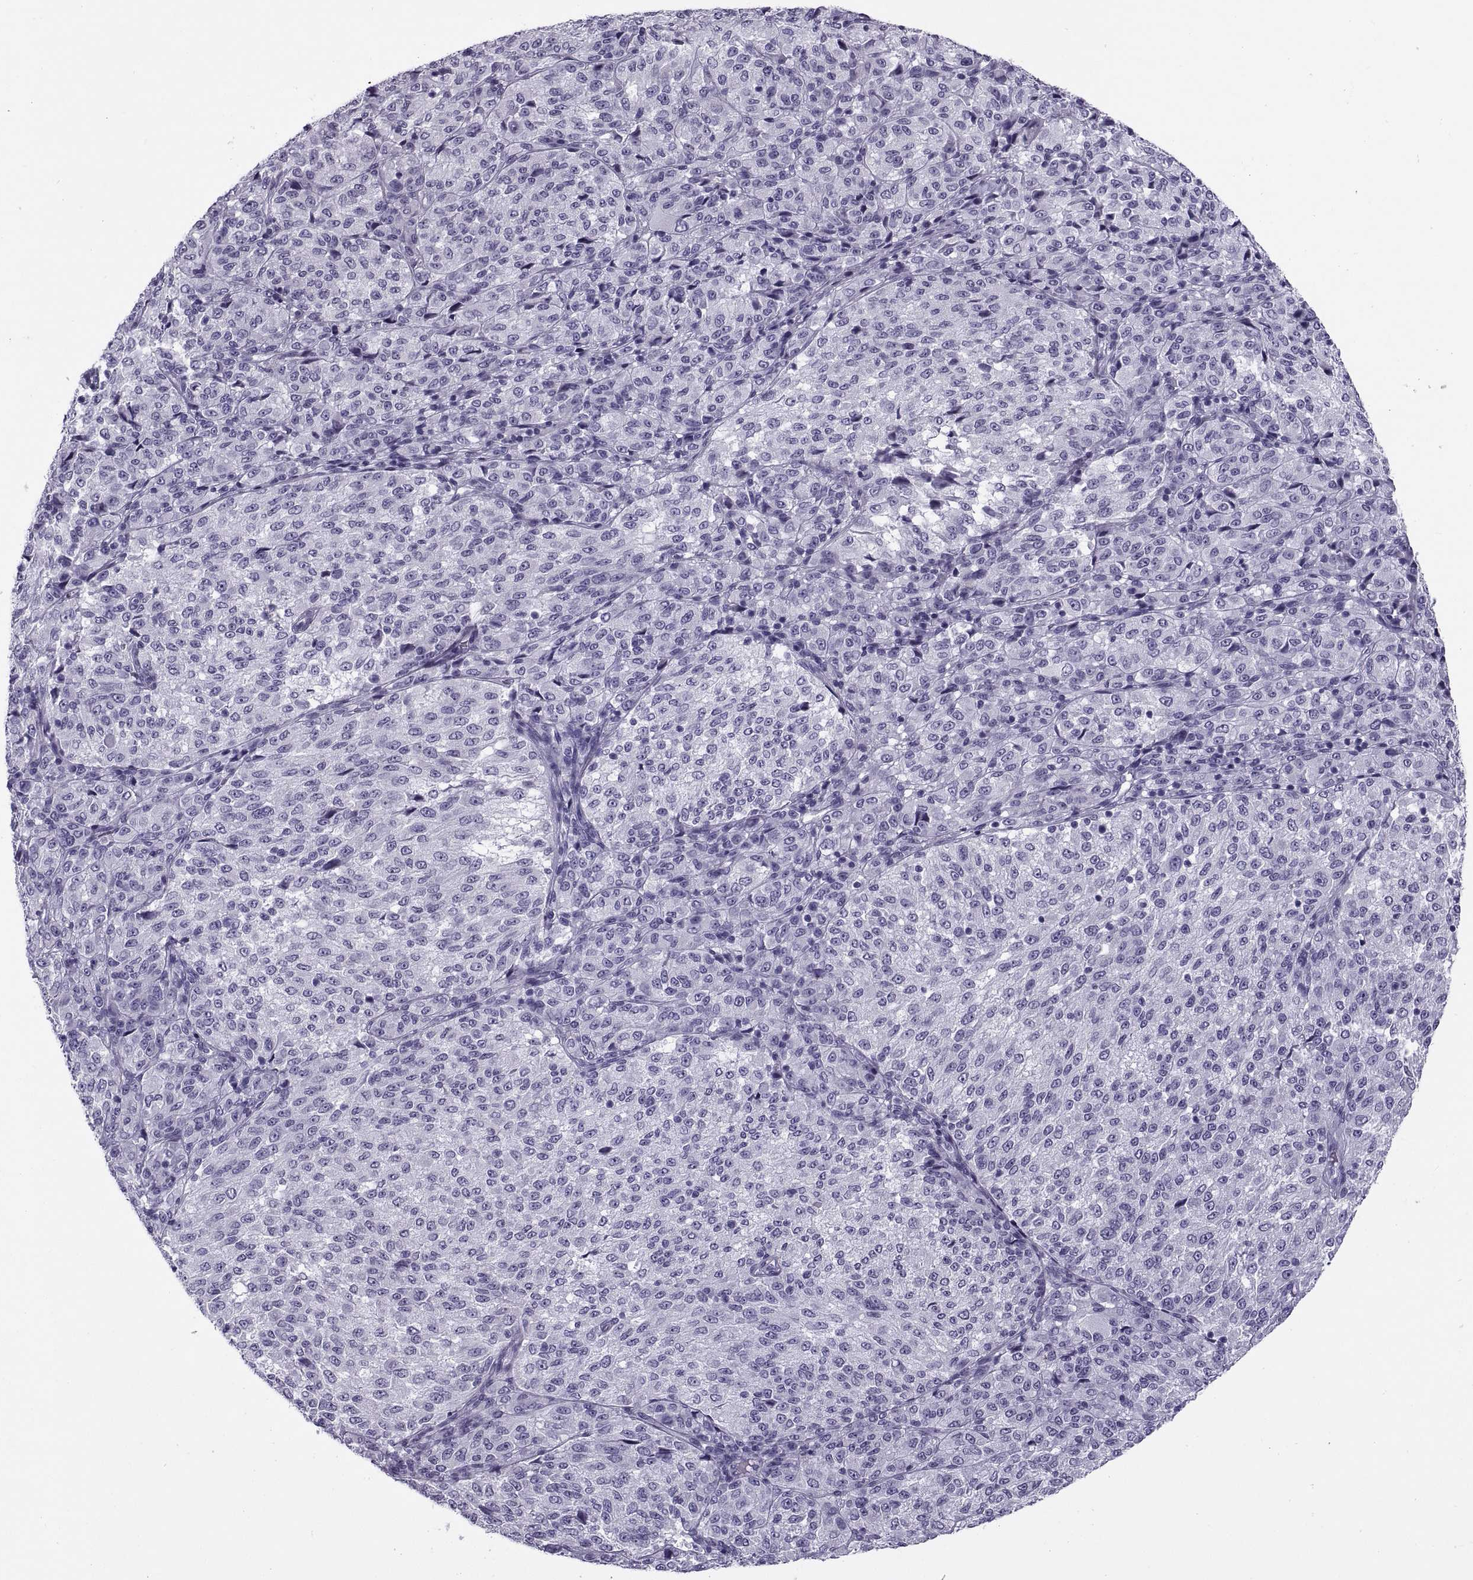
{"staining": {"intensity": "negative", "quantity": "none", "location": "none"}, "tissue": "melanoma", "cell_type": "Tumor cells", "image_type": "cancer", "snomed": [{"axis": "morphology", "description": "Malignant melanoma, Metastatic site"}, {"axis": "topography", "description": "Brain"}], "caption": "Immunohistochemical staining of melanoma reveals no significant expression in tumor cells. (DAB (3,3'-diaminobenzidine) immunohistochemistry (IHC) with hematoxylin counter stain).", "gene": "RLBP1", "patient": {"sex": "female", "age": 56}}